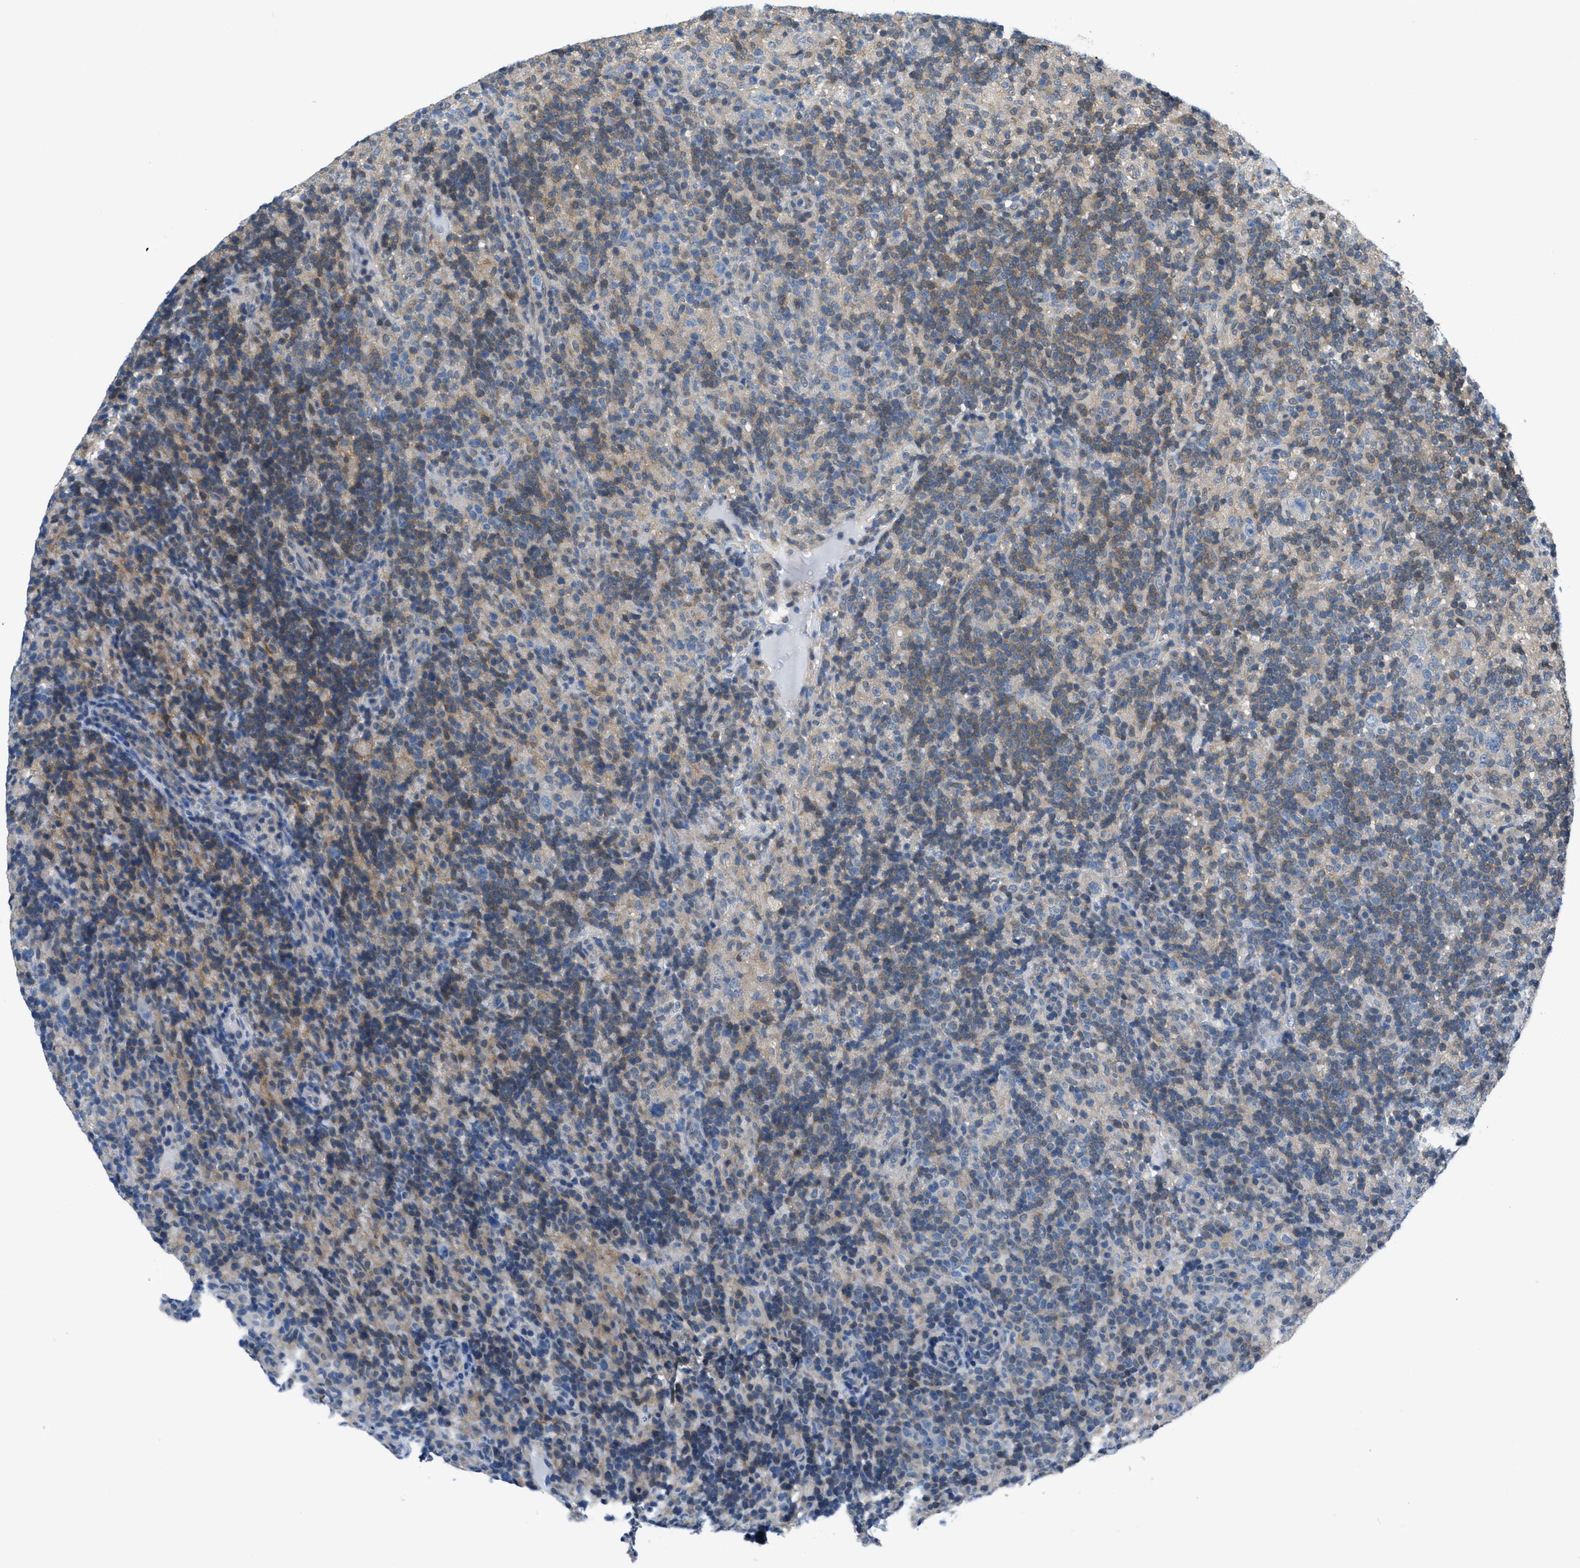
{"staining": {"intensity": "negative", "quantity": "none", "location": "none"}, "tissue": "lymphoma", "cell_type": "Tumor cells", "image_type": "cancer", "snomed": [{"axis": "morphology", "description": "Hodgkin's disease, NOS"}, {"axis": "topography", "description": "Lymph node"}], "caption": "High power microscopy image of an immunohistochemistry histopathology image of lymphoma, revealing no significant expression in tumor cells. (Stains: DAB immunohistochemistry (IHC) with hematoxylin counter stain, Microscopy: brightfield microscopy at high magnification).", "gene": "PIP5K1C", "patient": {"sex": "male", "age": 70}}